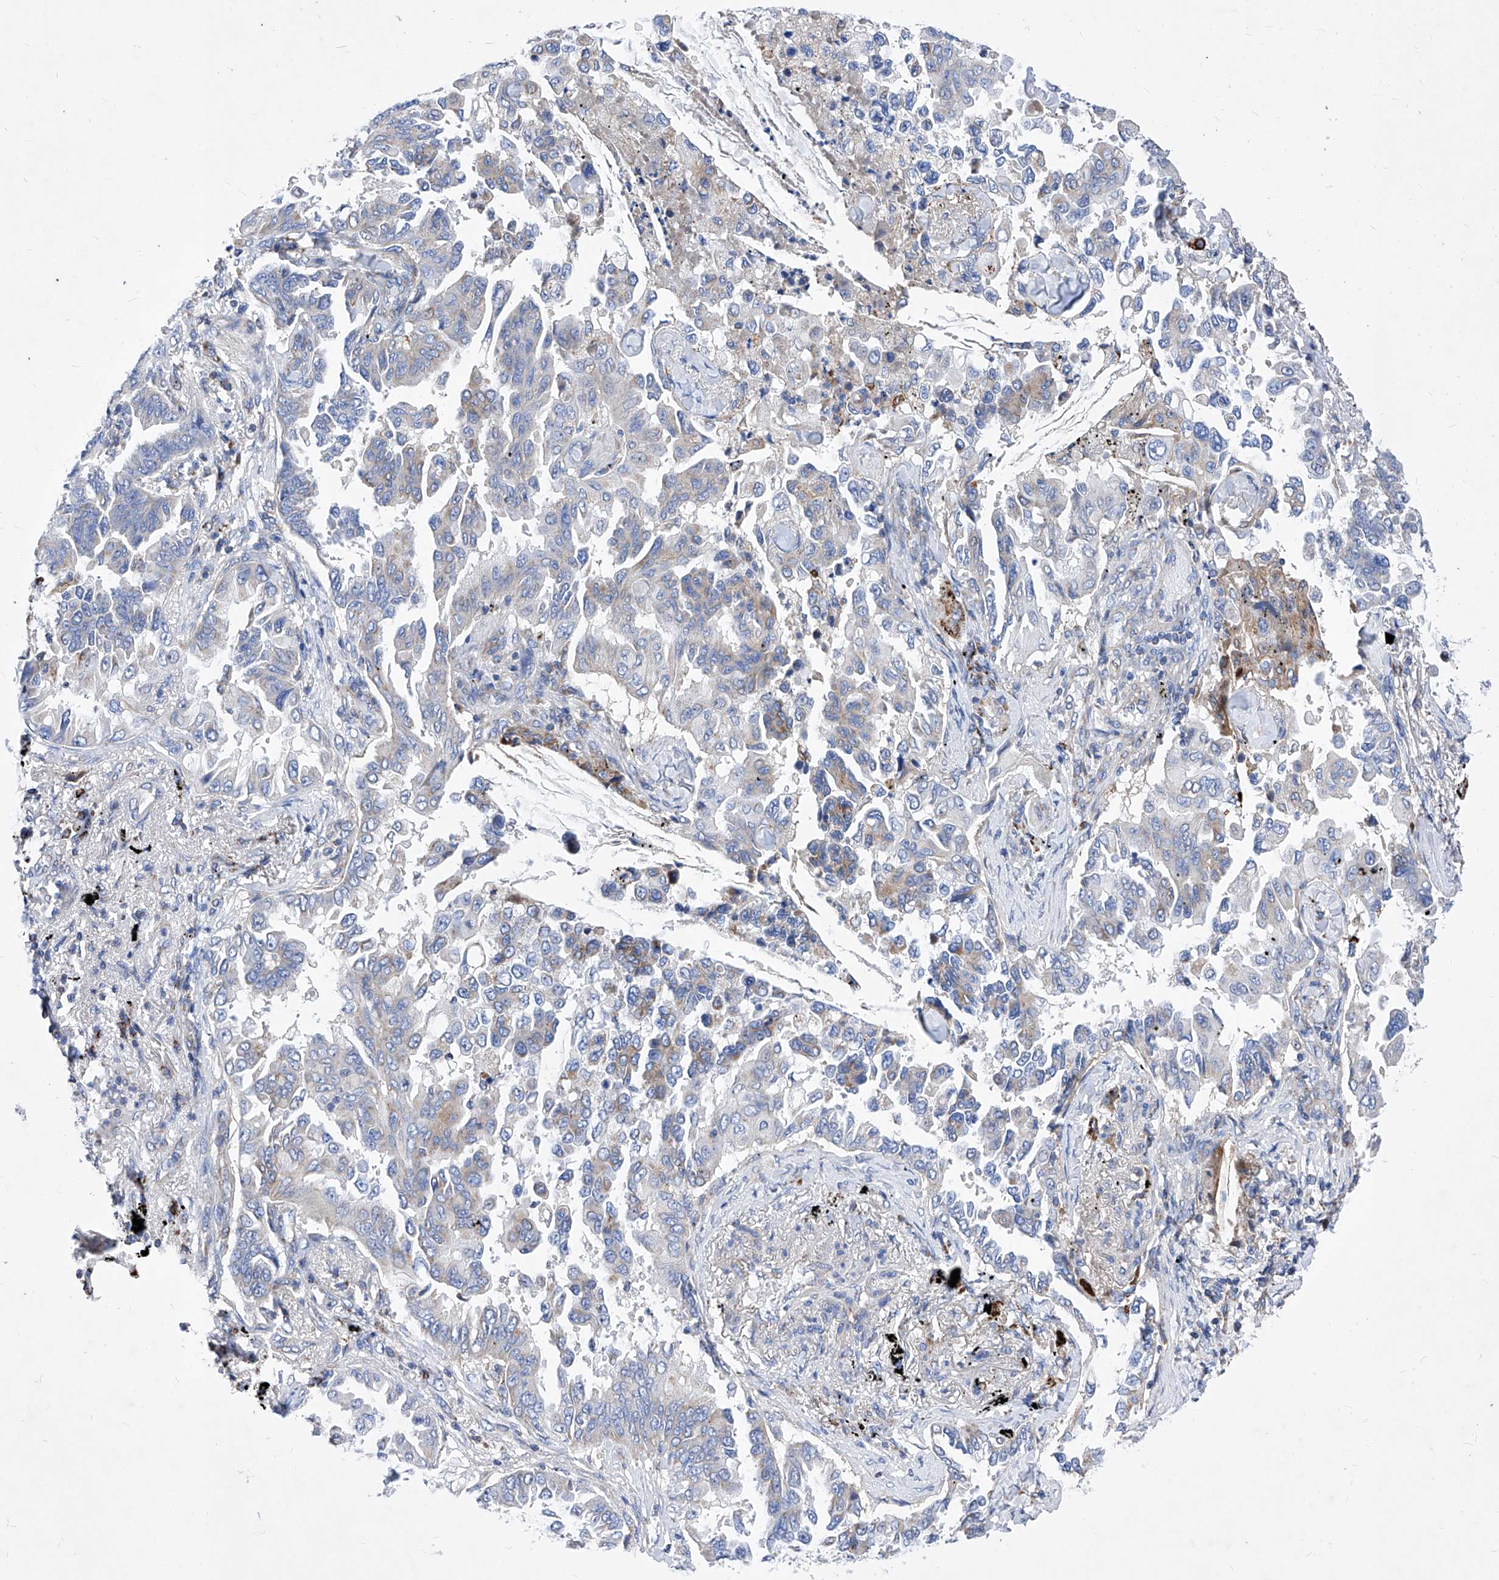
{"staining": {"intensity": "weak", "quantity": "<25%", "location": "cytoplasmic/membranous"}, "tissue": "lung cancer", "cell_type": "Tumor cells", "image_type": "cancer", "snomed": [{"axis": "morphology", "description": "Adenocarcinoma, NOS"}, {"axis": "topography", "description": "Lung"}], "caption": "Micrograph shows no protein expression in tumor cells of lung cancer tissue. (DAB immunohistochemistry (IHC), high magnification).", "gene": "HRNR", "patient": {"sex": "female", "age": 67}}